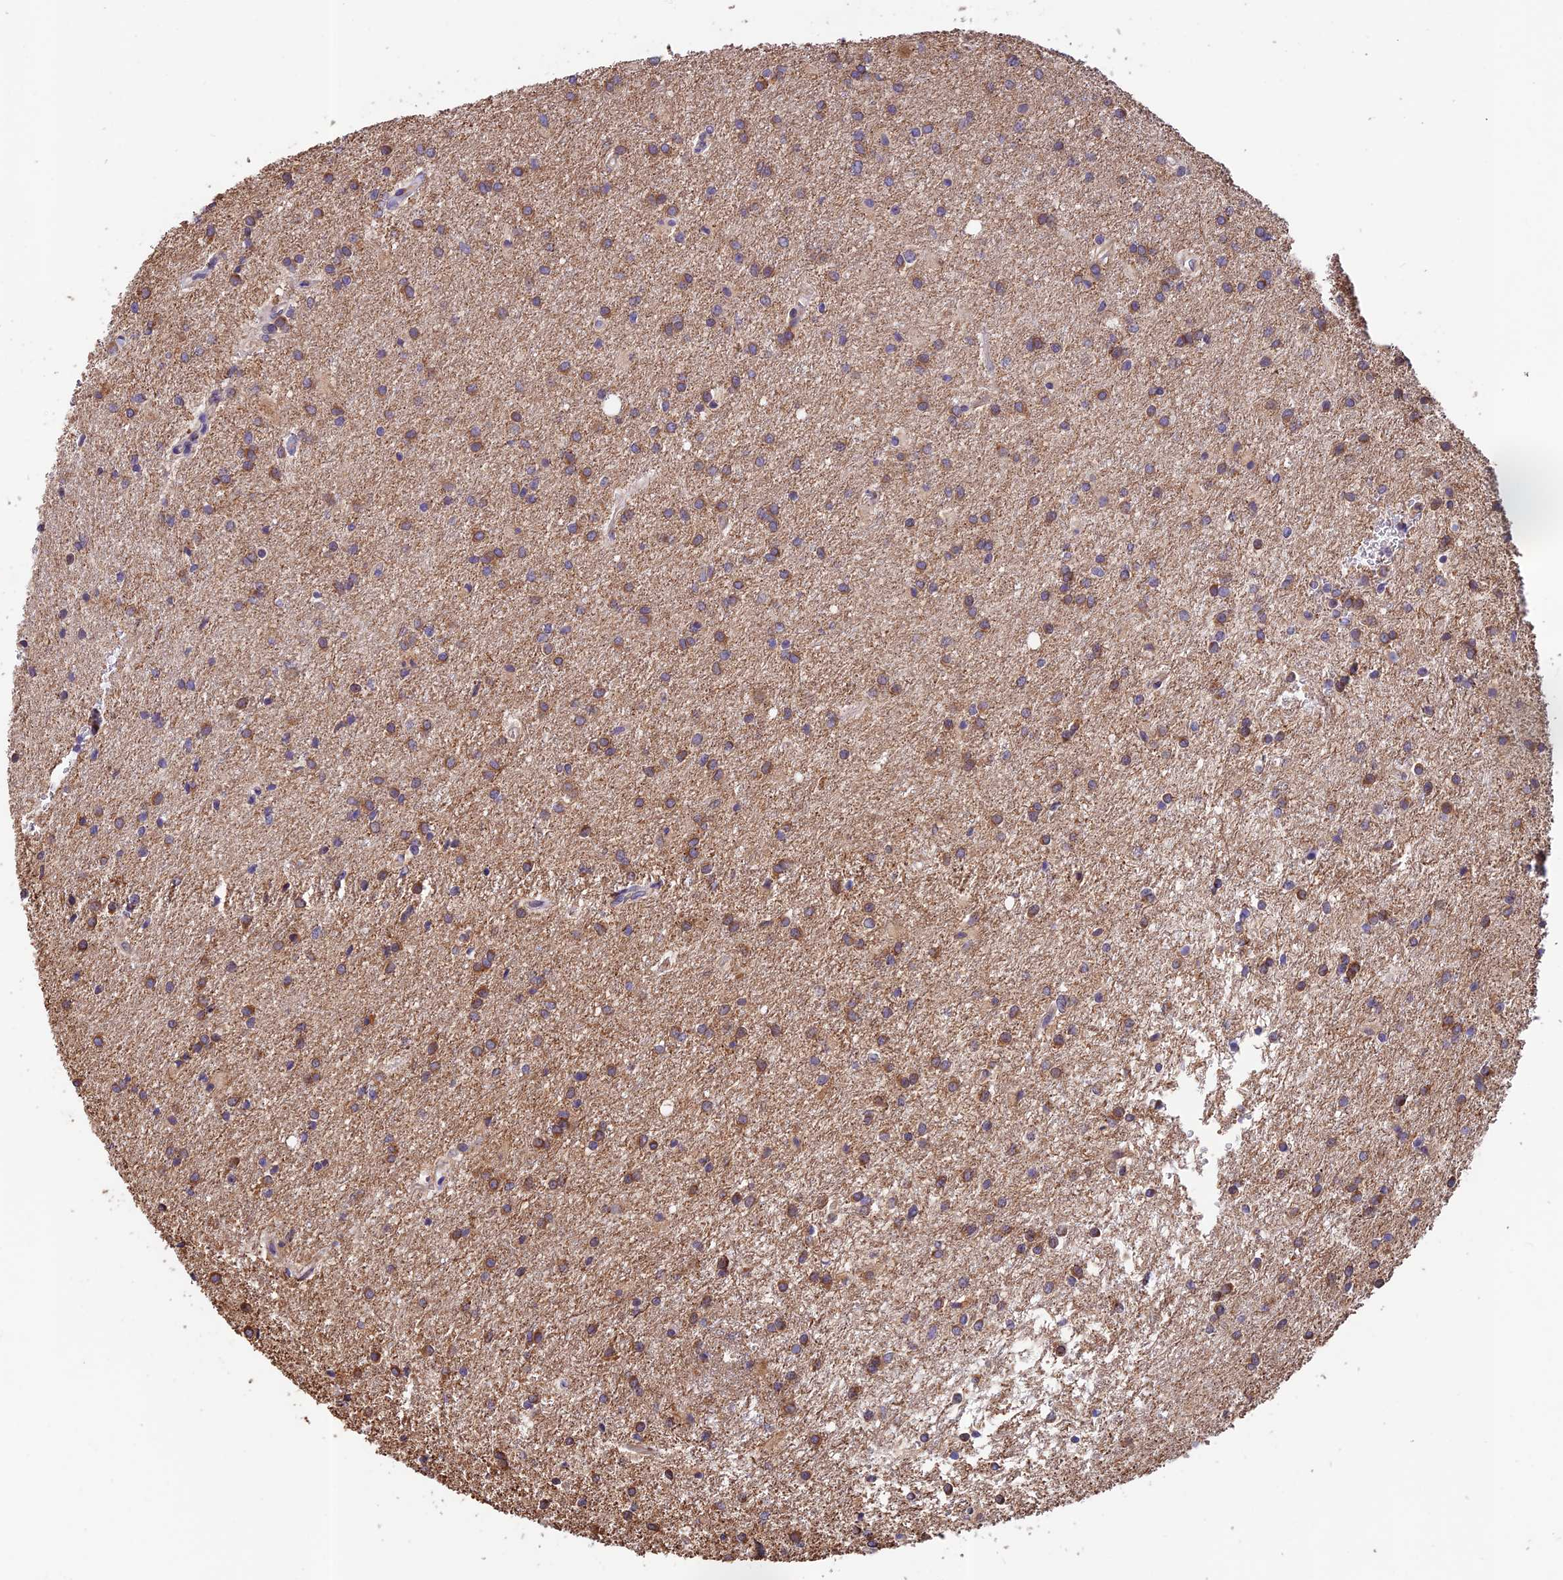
{"staining": {"intensity": "moderate", "quantity": "25%-75%", "location": "cytoplasmic/membranous"}, "tissue": "glioma", "cell_type": "Tumor cells", "image_type": "cancer", "snomed": [{"axis": "morphology", "description": "Glioma, malignant, High grade"}, {"axis": "topography", "description": "Brain"}], "caption": "Brown immunohistochemical staining in human glioma demonstrates moderate cytoplasmic/membranous expression in approximately 25%-75% of tumor cells.", "gene": "EMC3", "patient": {"sex": "female", "age": 50}}